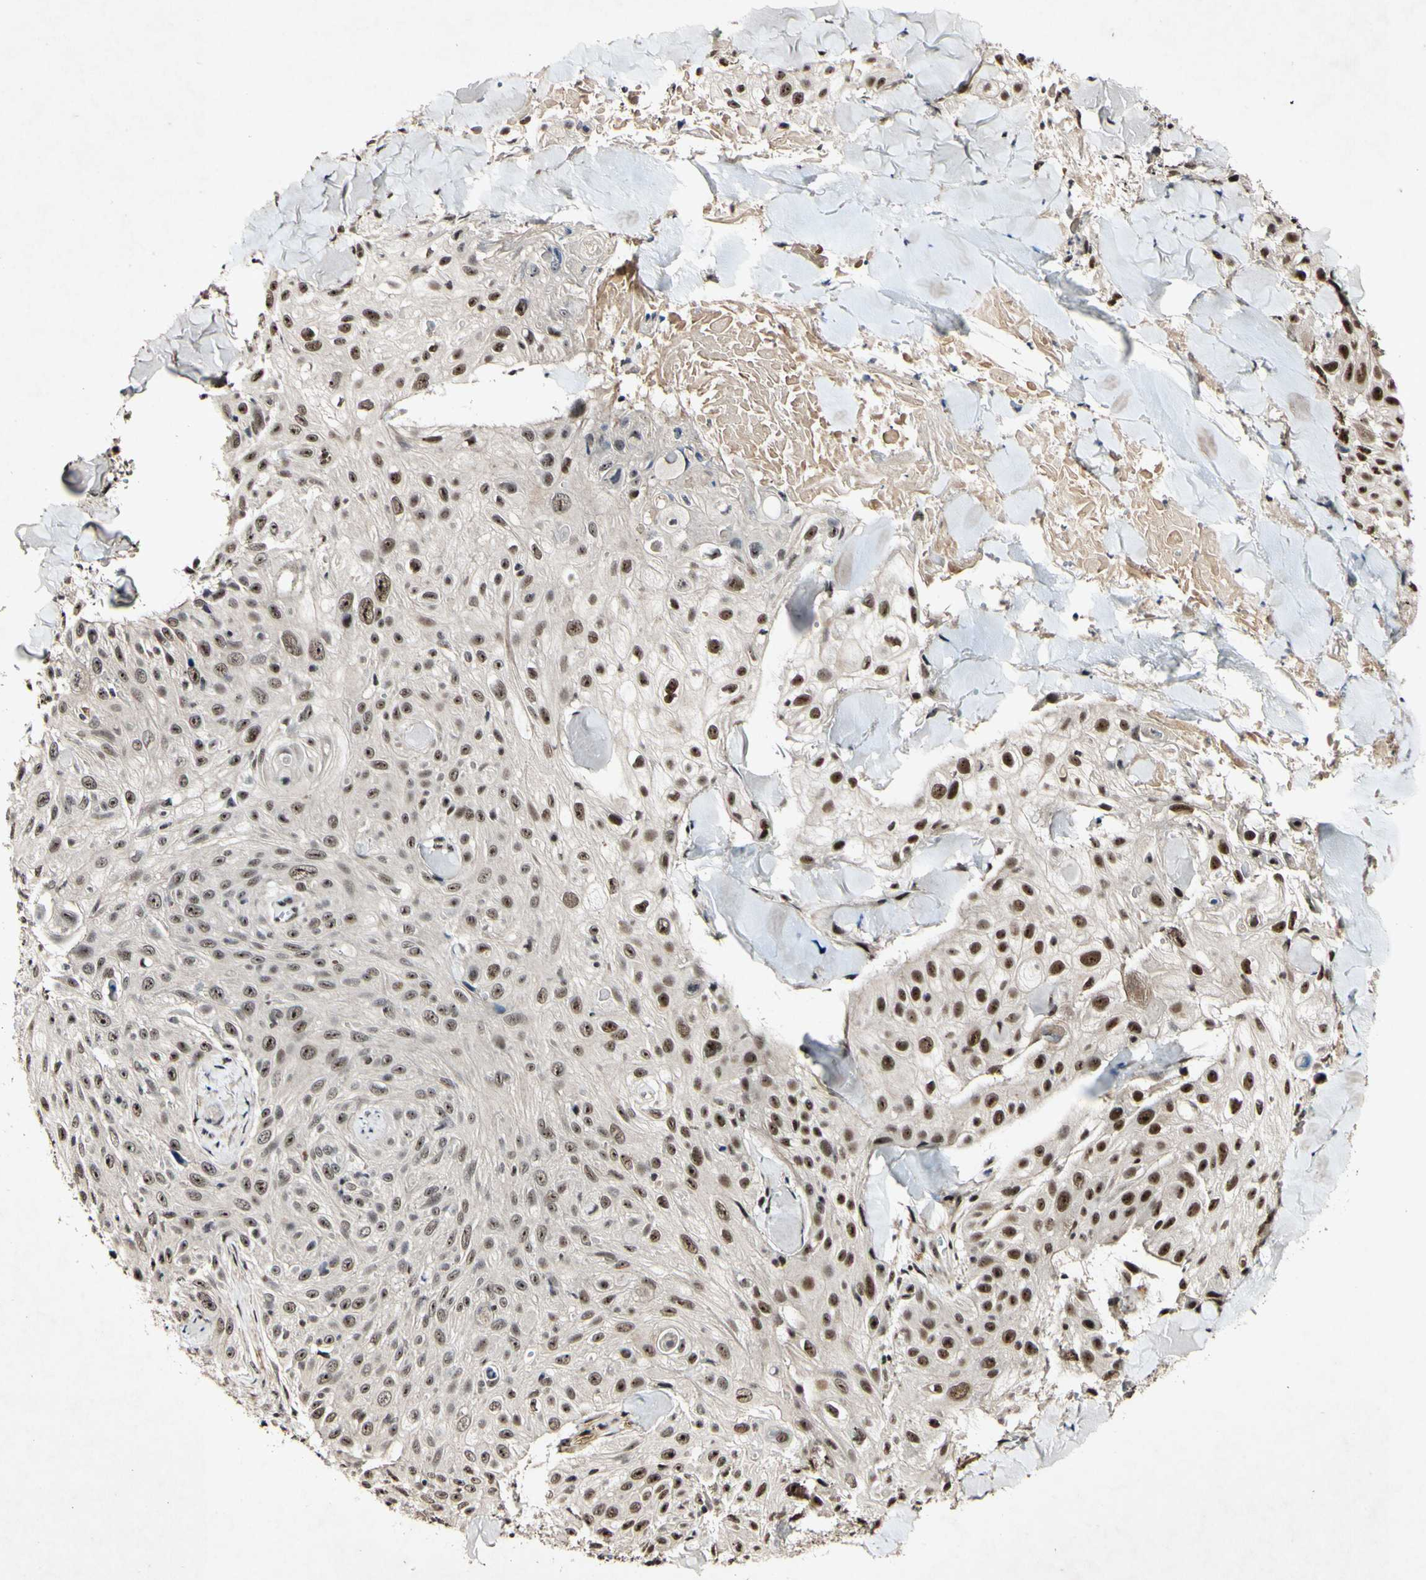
{"staining": {"intensity": "moderate", "quantity": ">75%", "location": "nuclear"}, "tissue": "skin cancer", "cell_type": "Tumor cells", "image_type": "cancer", "snomed": [{"axis": "morphology", "description": "Squamous cell carcinoma, NOS"}, {"axis": "topography", "description": "Skin"}], "caption": "This image displays immunohistochemistry staining of squamous cell carcinoma (skin), with medium moderate nuclear expression in approximately >75% of tumor cells.", "gene": "POLR2F", "patient": {"sex": "male", "age": 86}}